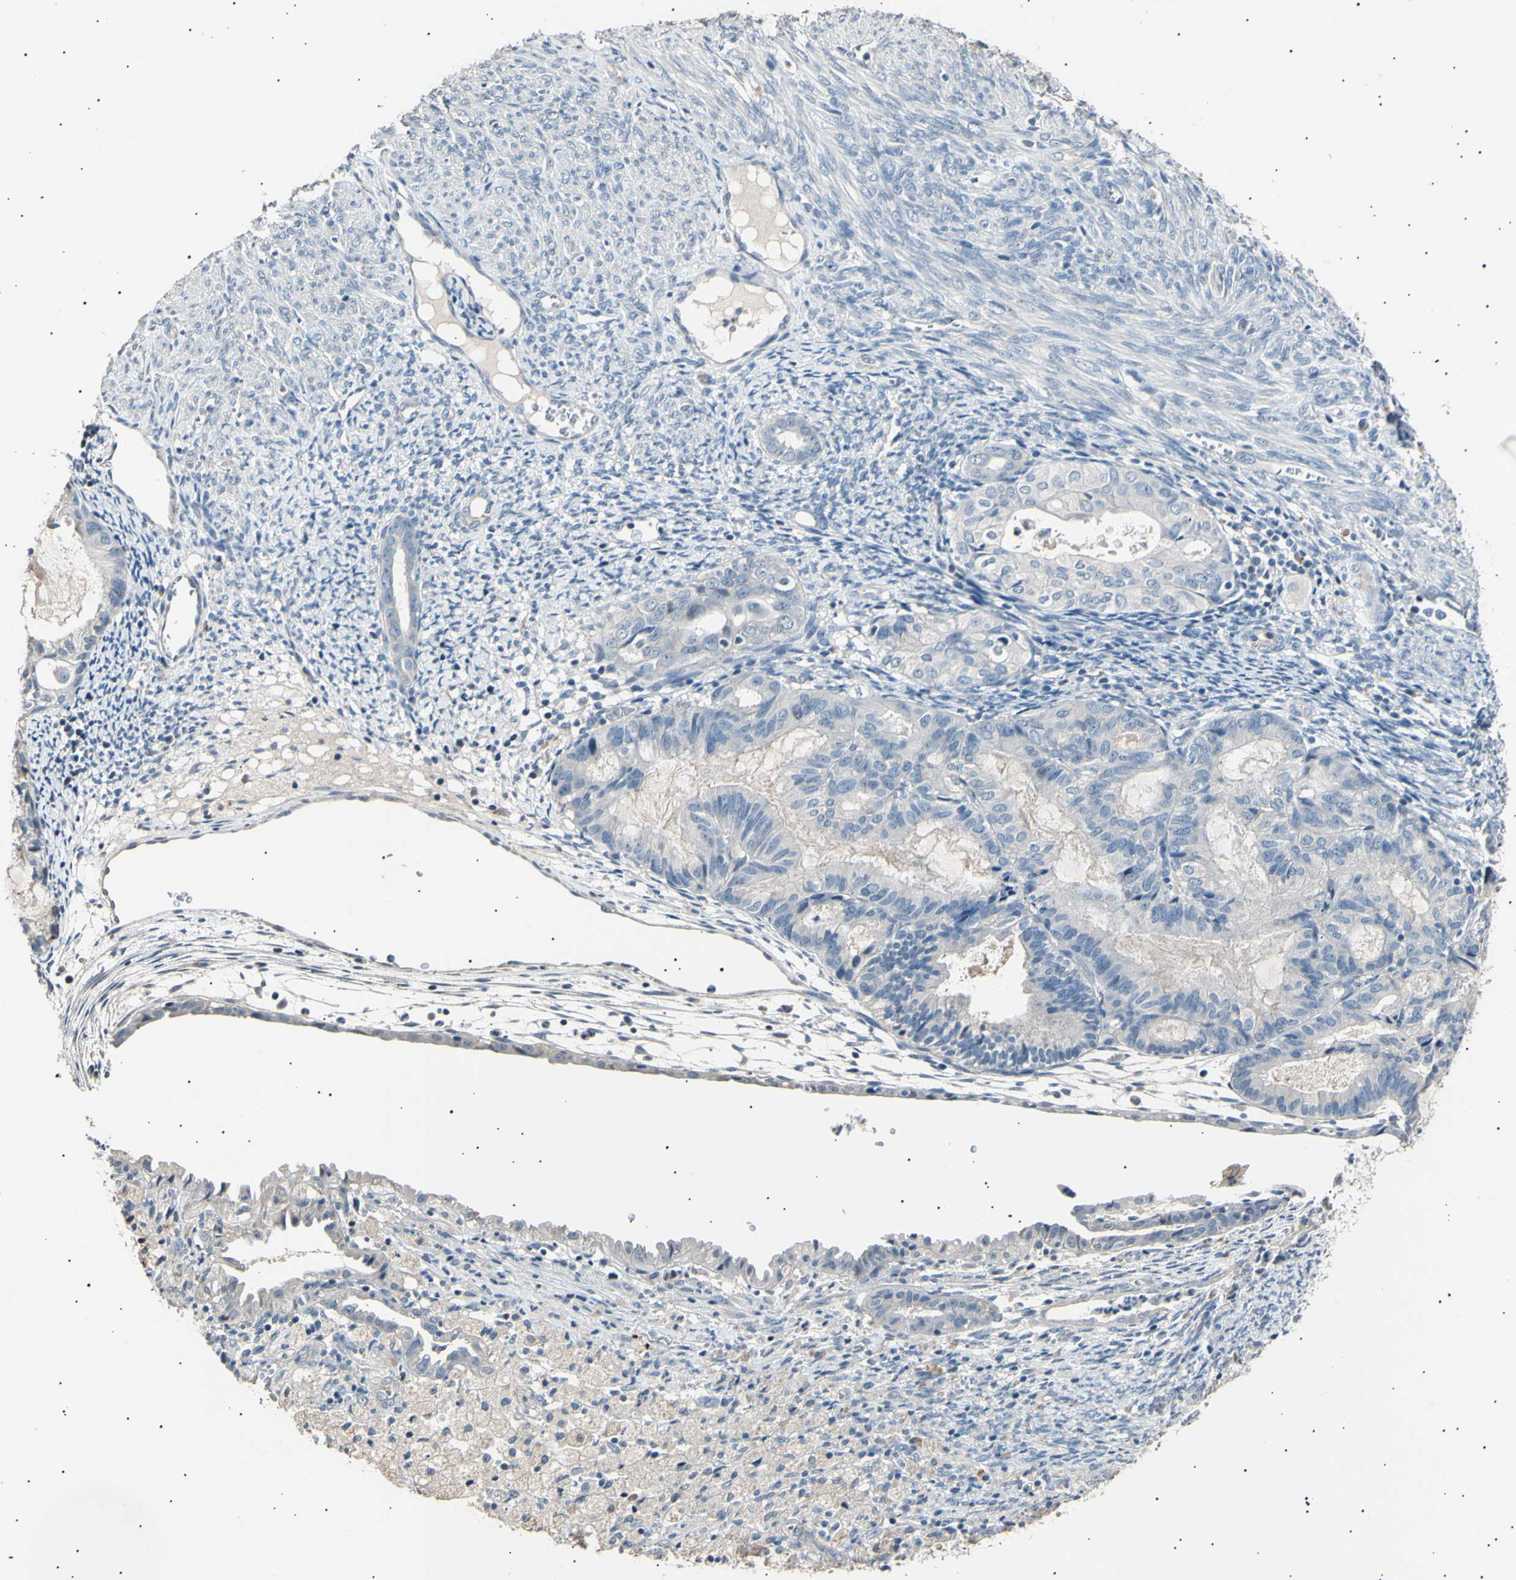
{"staining": {"intensity": "negative", "quantity": "none", "location": "none"}, "tissue": "cervical cancer", "cell_type": "Tumor cells", "image_type": "cancer", "snomed": [{"axis": "morphology", "description": "Normal tissue, NOS"}, {"axis": "morphology", "description": "Adenocarcinoma, NOS"}, {"axis": "topography", "description": "Cervix"}, {"axis": "topography", "description": "Endometrium"}], "caption": "High magnification brightfield microscopy of cervical cancer stained with DAB (brown) and counterstained with hematoxylin (blue): tumor cells show no significant staining. (DAB immunohistochemistry visualized using brightfield microscopy, high magnification).", "gene": "LDLR", "patient": {"sex": "female", "age": 86}}